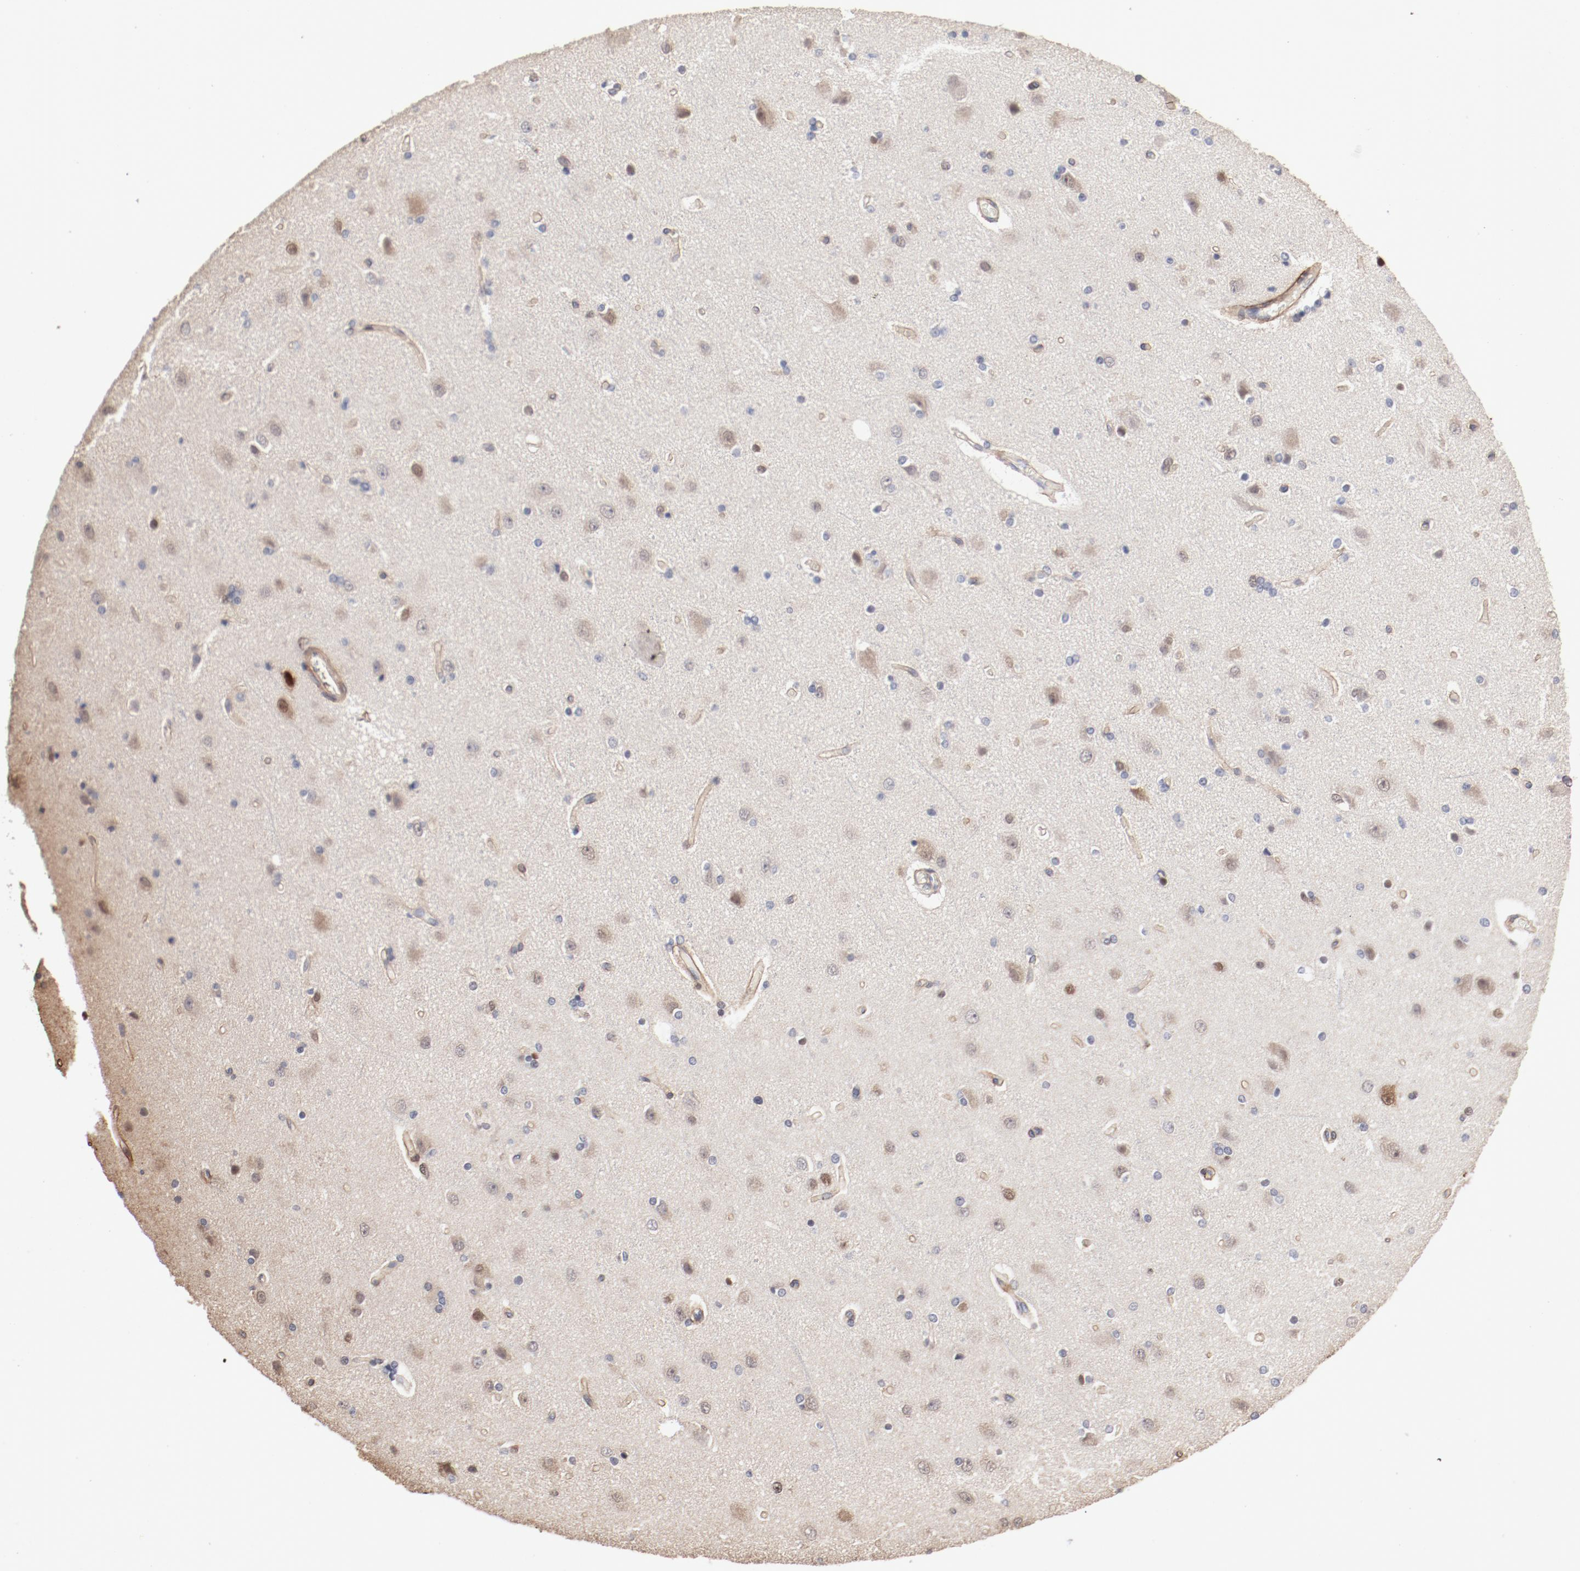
{"staining": {"intensity": "moderate", "quantity": ">75%", "location": "cytoplasmic/membranous"}, "tissue": "cerebral cortex", "cell_type": "Endothelial cells", "image_type": "normal", "snomed": [{"axis": "morphology", "description": "Normal tissue, NOS"}, {"axis": "topography", "description": "Cerebral cortex"}], "caption": "DAB (3,3'-diaminobenzidine) immunohistochemical staining of normal human cerebral cortex displays moderate cytoplasmic/membranous protein expression in approximately >75% of endothelial cells. Using DAB (3,3'-diaminobenzidine) (brown) and hematoxylin (blue) stains, captured at high magnification using brightfield microscopy.", "gene": "MAGED4B", "patient": {"sex": "female", "age": 54}}